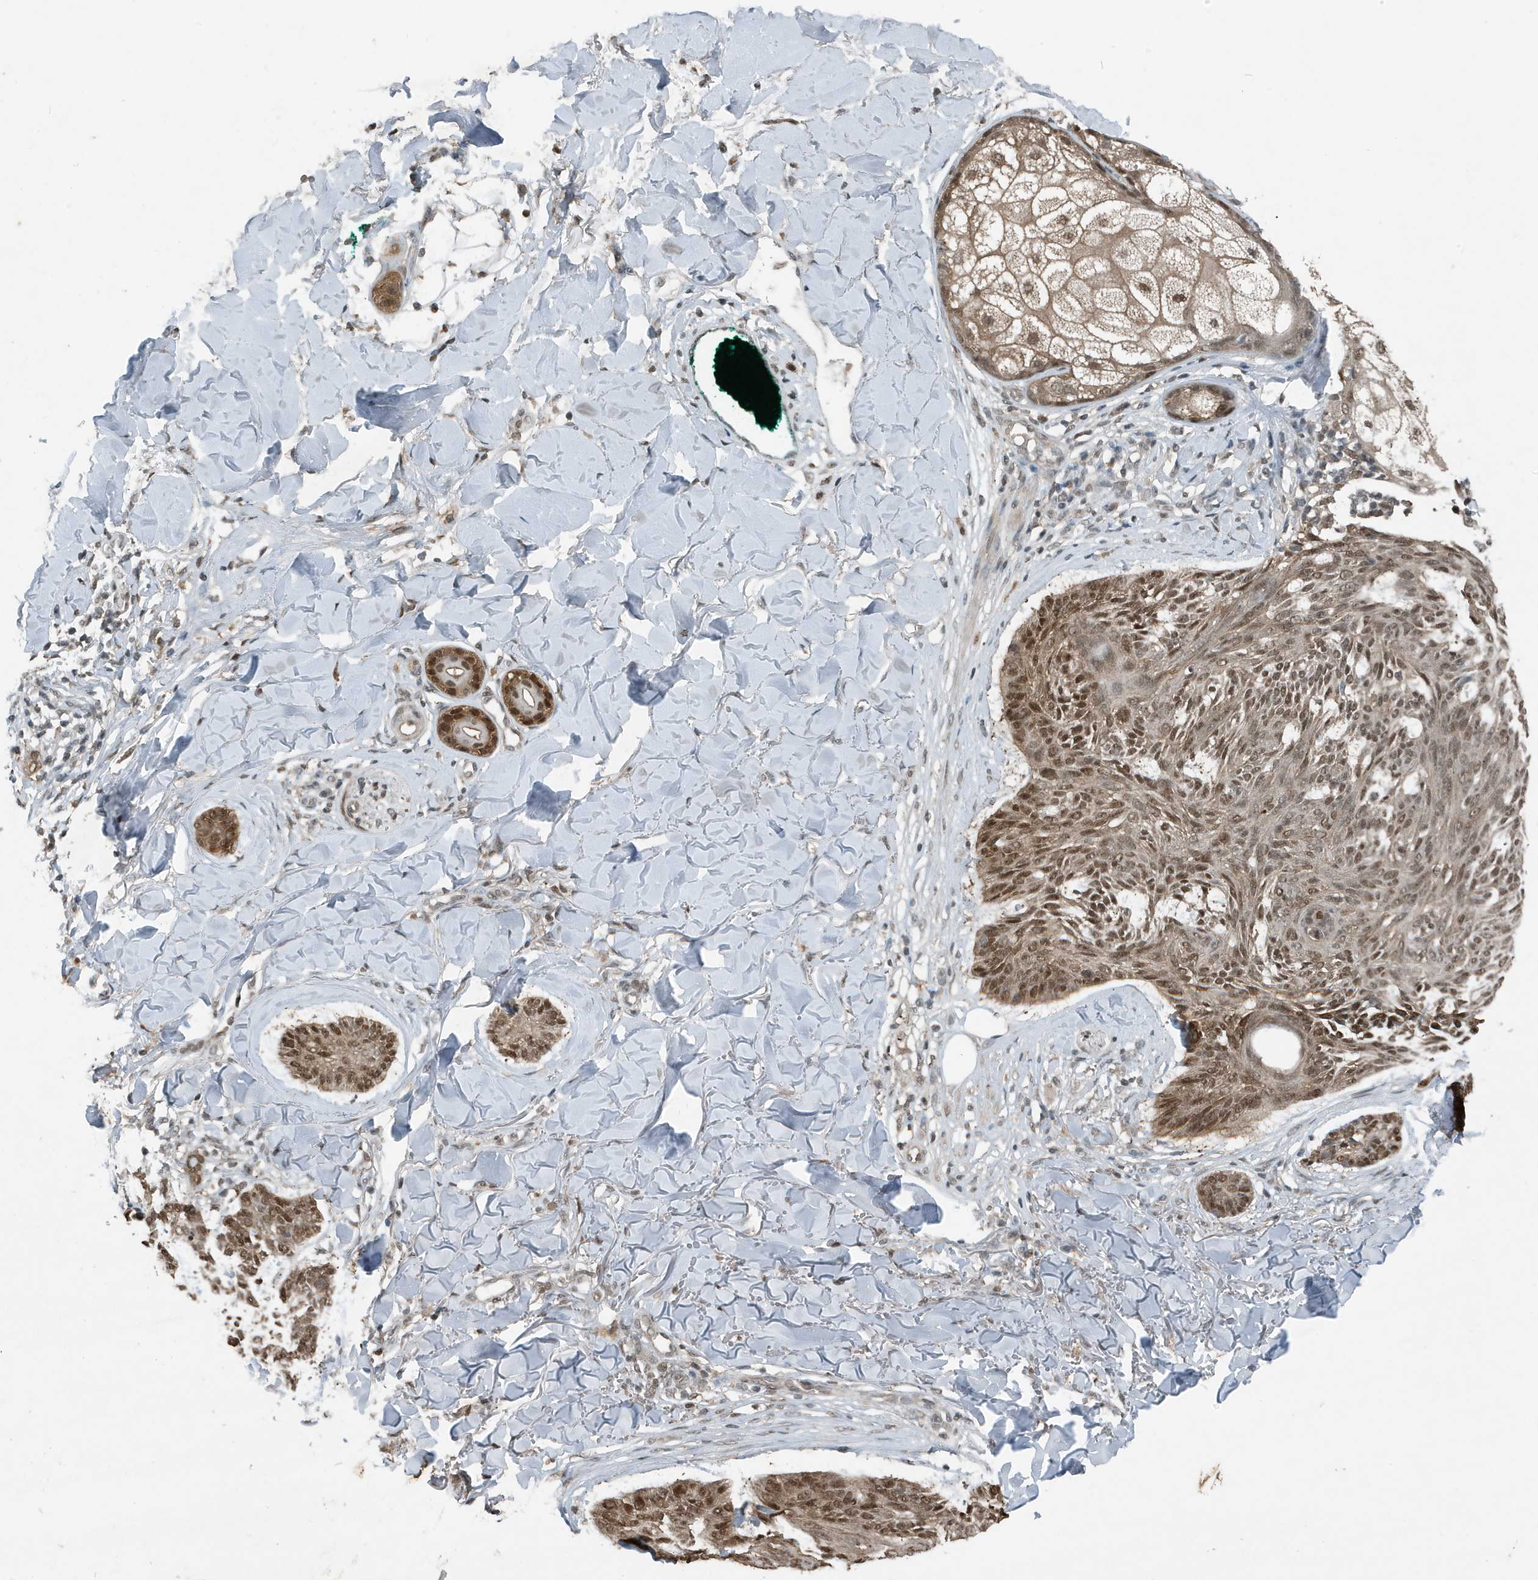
{"staining": {"intensity": "moderate", "quantity": ">75%", "location": "cytoplasmic/membranous,nuclear"}, "tissue": "skin cancer", "cell_type": "Tumor cells", "image_type": "cancer", "snomed": [{"axis": "morphology", "description": "Basal cell carcinoma"}, {"axis": "topography", "description": "Skin"}], "caption": "Immunohistochemistry of human basal cell carcinoma (skin) displays medium levels of moderate cytoplasmic/membranous and nuclear staining in approximately >75% of tumor cells.", "gene": "HSPA1A", "patient": {"sex": "male", "age": 43}}